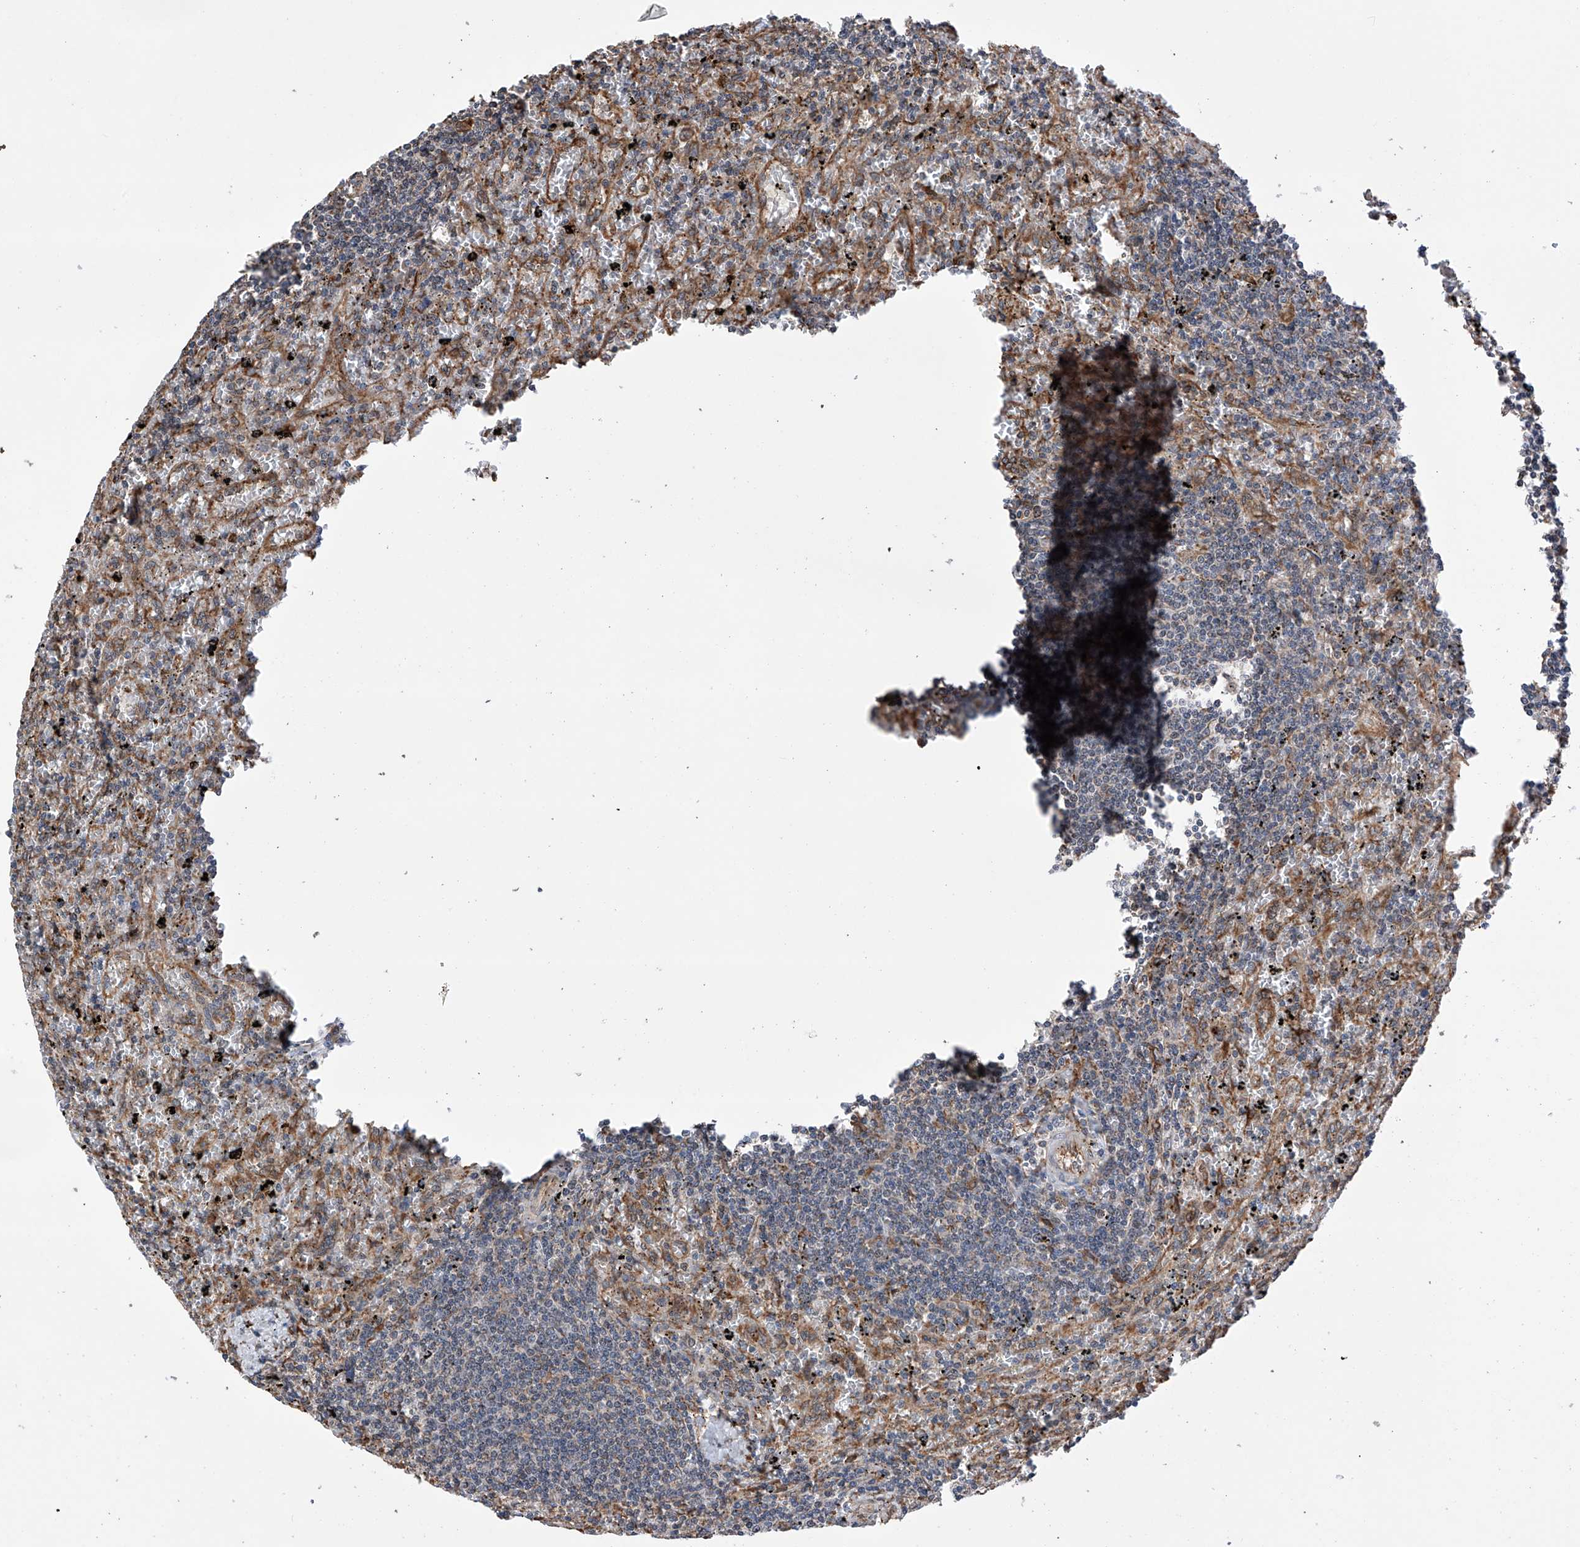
{"staining": {"intensity": "negative", "quantity": "none", "location": "none"}, "tissue": "lymphoma", "cell_type": "Tumor cells", "image_type": "cancer", "snomed": [{"axis": "morphology", "description": "Malignant lymphoma, non-Hodgkin's type, Low grade"}, {"axis": "topography", "description": "Spleen"}], "caption": "IHC micrograph of neoplastic tissue: lymphoma stained with DAB exhibits no significant protein expression in tumor cells.", "gene": "DNAH8", "patient": {"sex": "male", "age": 76}}